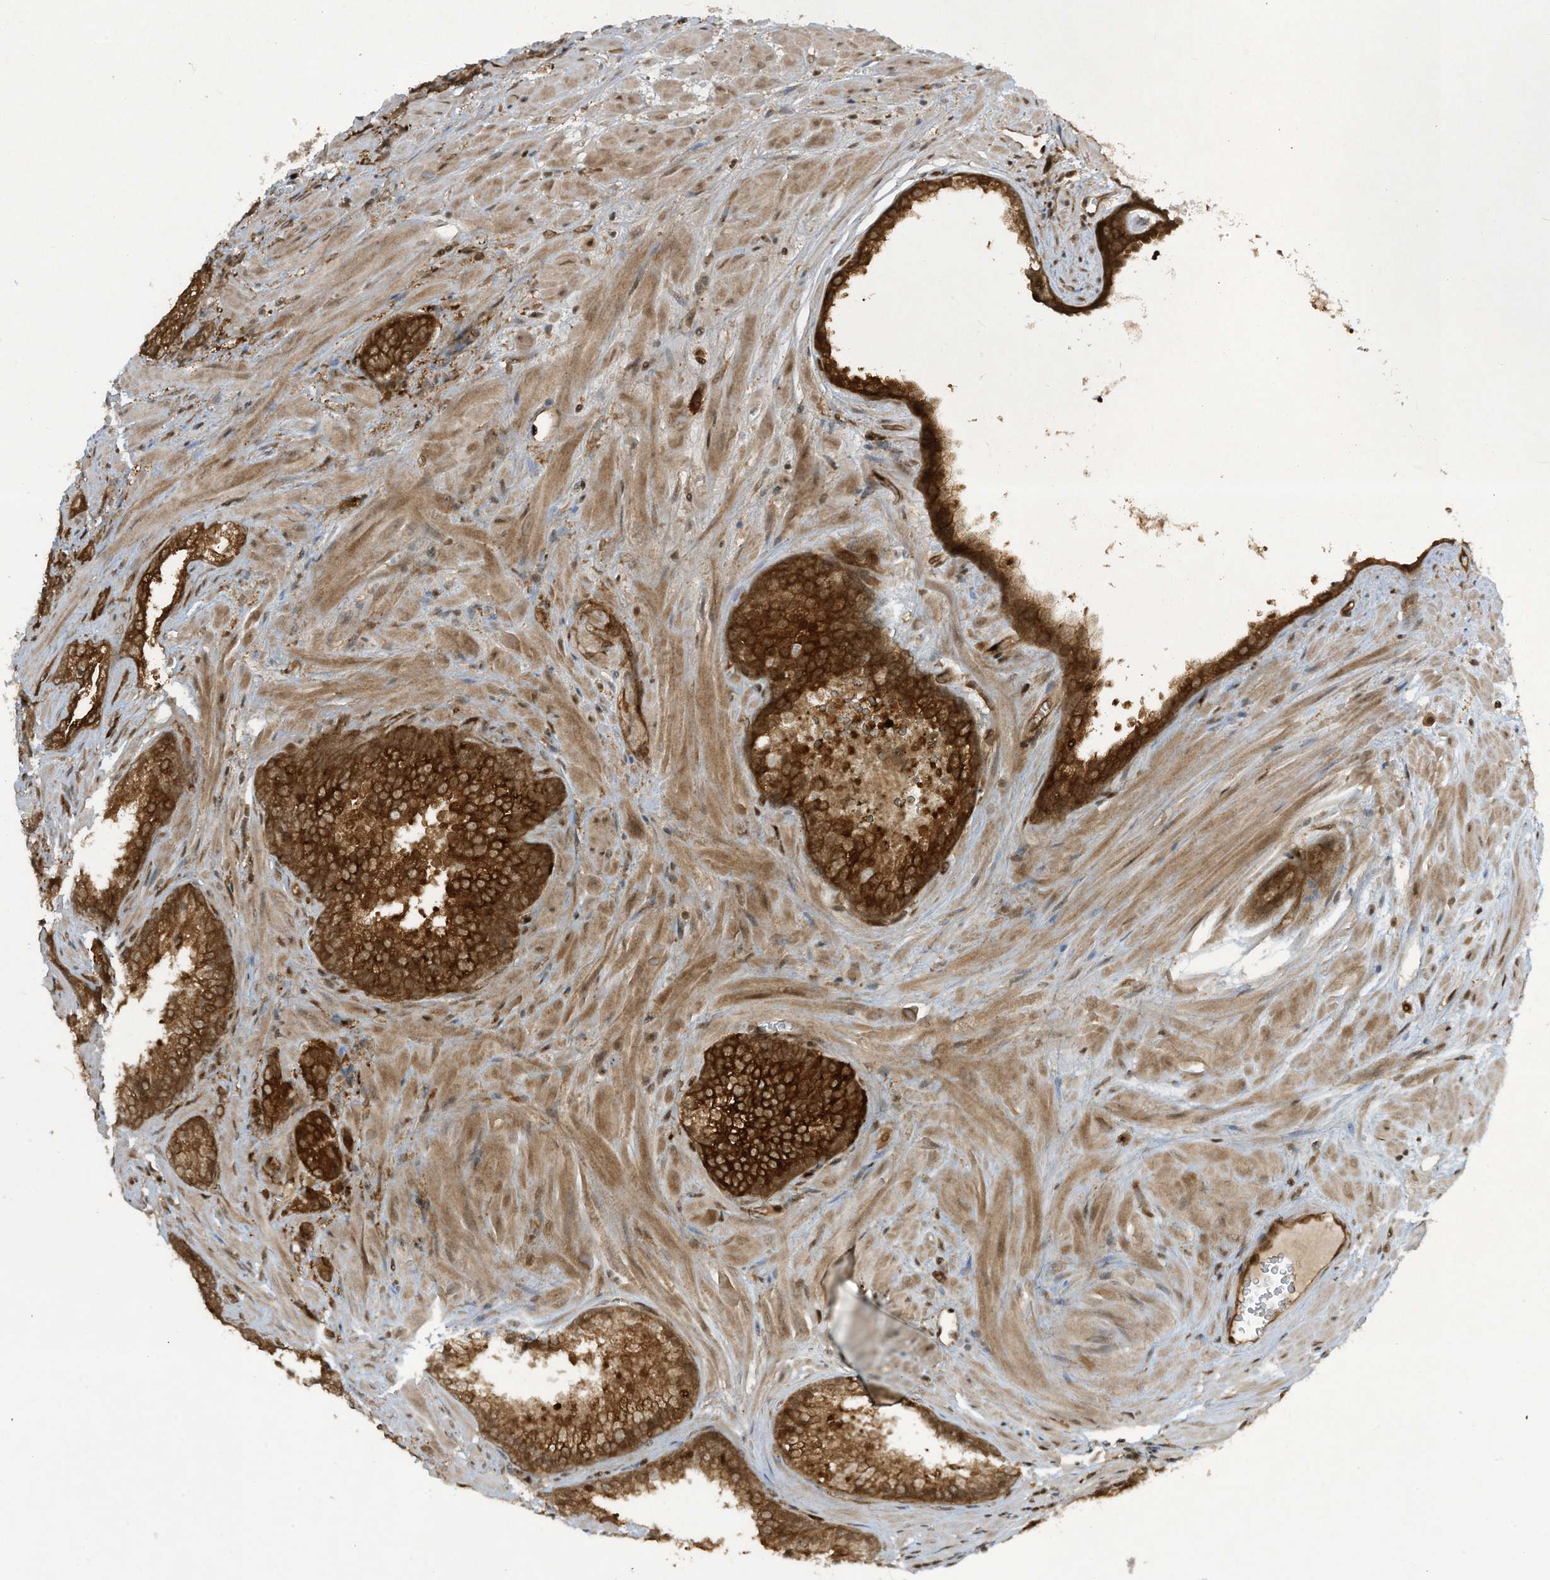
{"staining": {"intensity": "strong", "quantity": ">75%", "location": "cytoplasmic/membranous"}, "tissue": "prostate cancer", "cell_type": "Tumor cells", "image_type": "cancer", "snomed": [{"axis": "morphology", "description": "Adenocarcinoma, High grade"}, {"axis": "topography", "description": "Prostate"}], "caption": "The photomicrograph shows a brown stain indicating the presence of a protein in the cytoplasmic/membranous of tumor cells in prostate cancer.", "gene": "CERT1", "patient": {"sex": "male", "age": 57}}